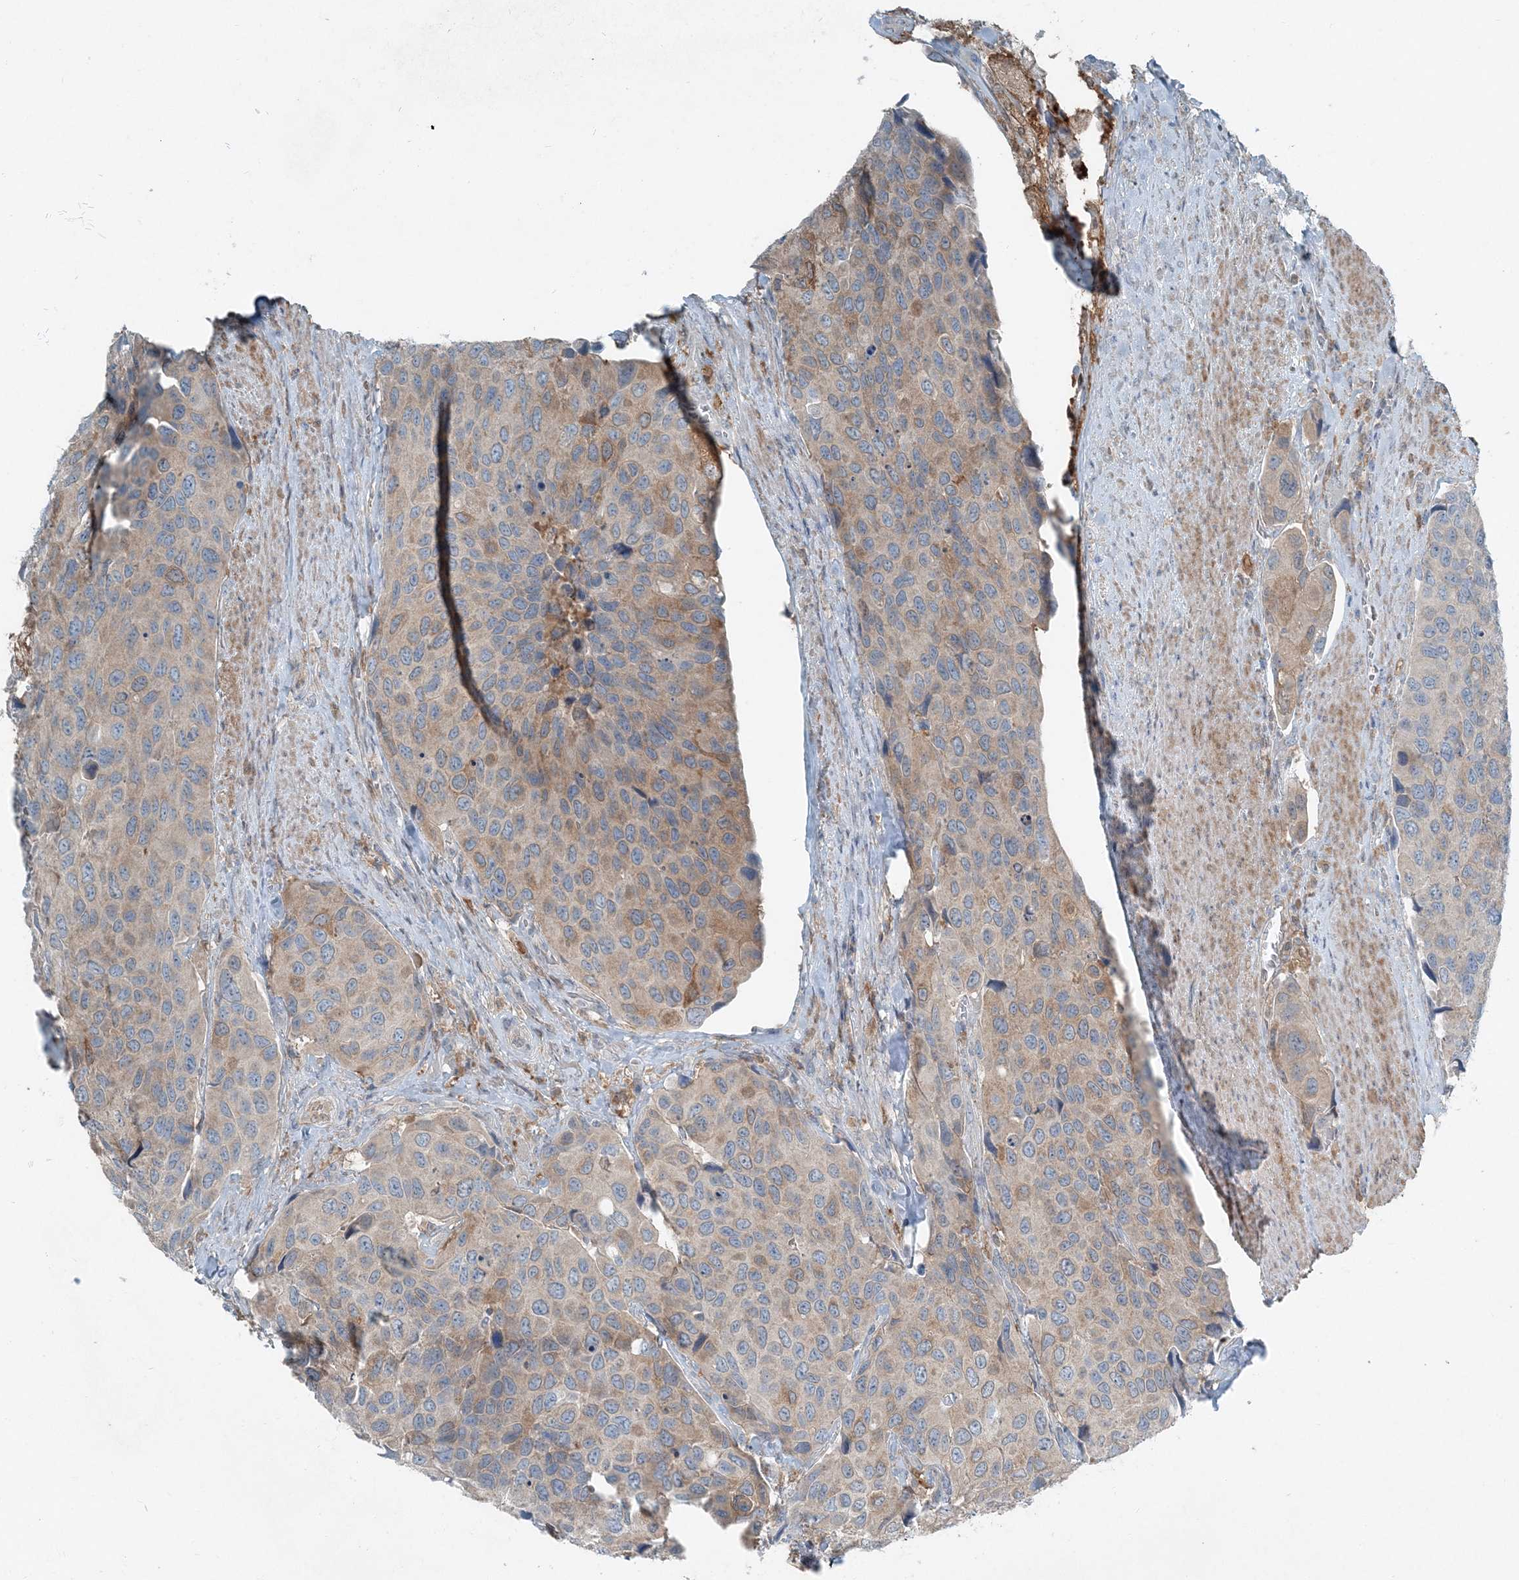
{"staining": {"intensity": "moderate", "quantity": "<25%", "location": "cytoplasmic/membranous"}, "tissue": "urothelial cancer", "cell_type": "Tumor cells", "image_type": "cancer", "snomed": [{"axis": "morphology", "description": "Urothelial carcinoma, High grade"}, {"axis": "topography", "description": "Urinary bladder"}], "caption": "This is a histology image of immunohistochemistry (IHC) staining of urothelial cancer, which shows moderate expression in the cytoplasmic/membranous of tumor cells.", "gene": "ARMH1", "patient": {"sex": "male", "age": 74}}